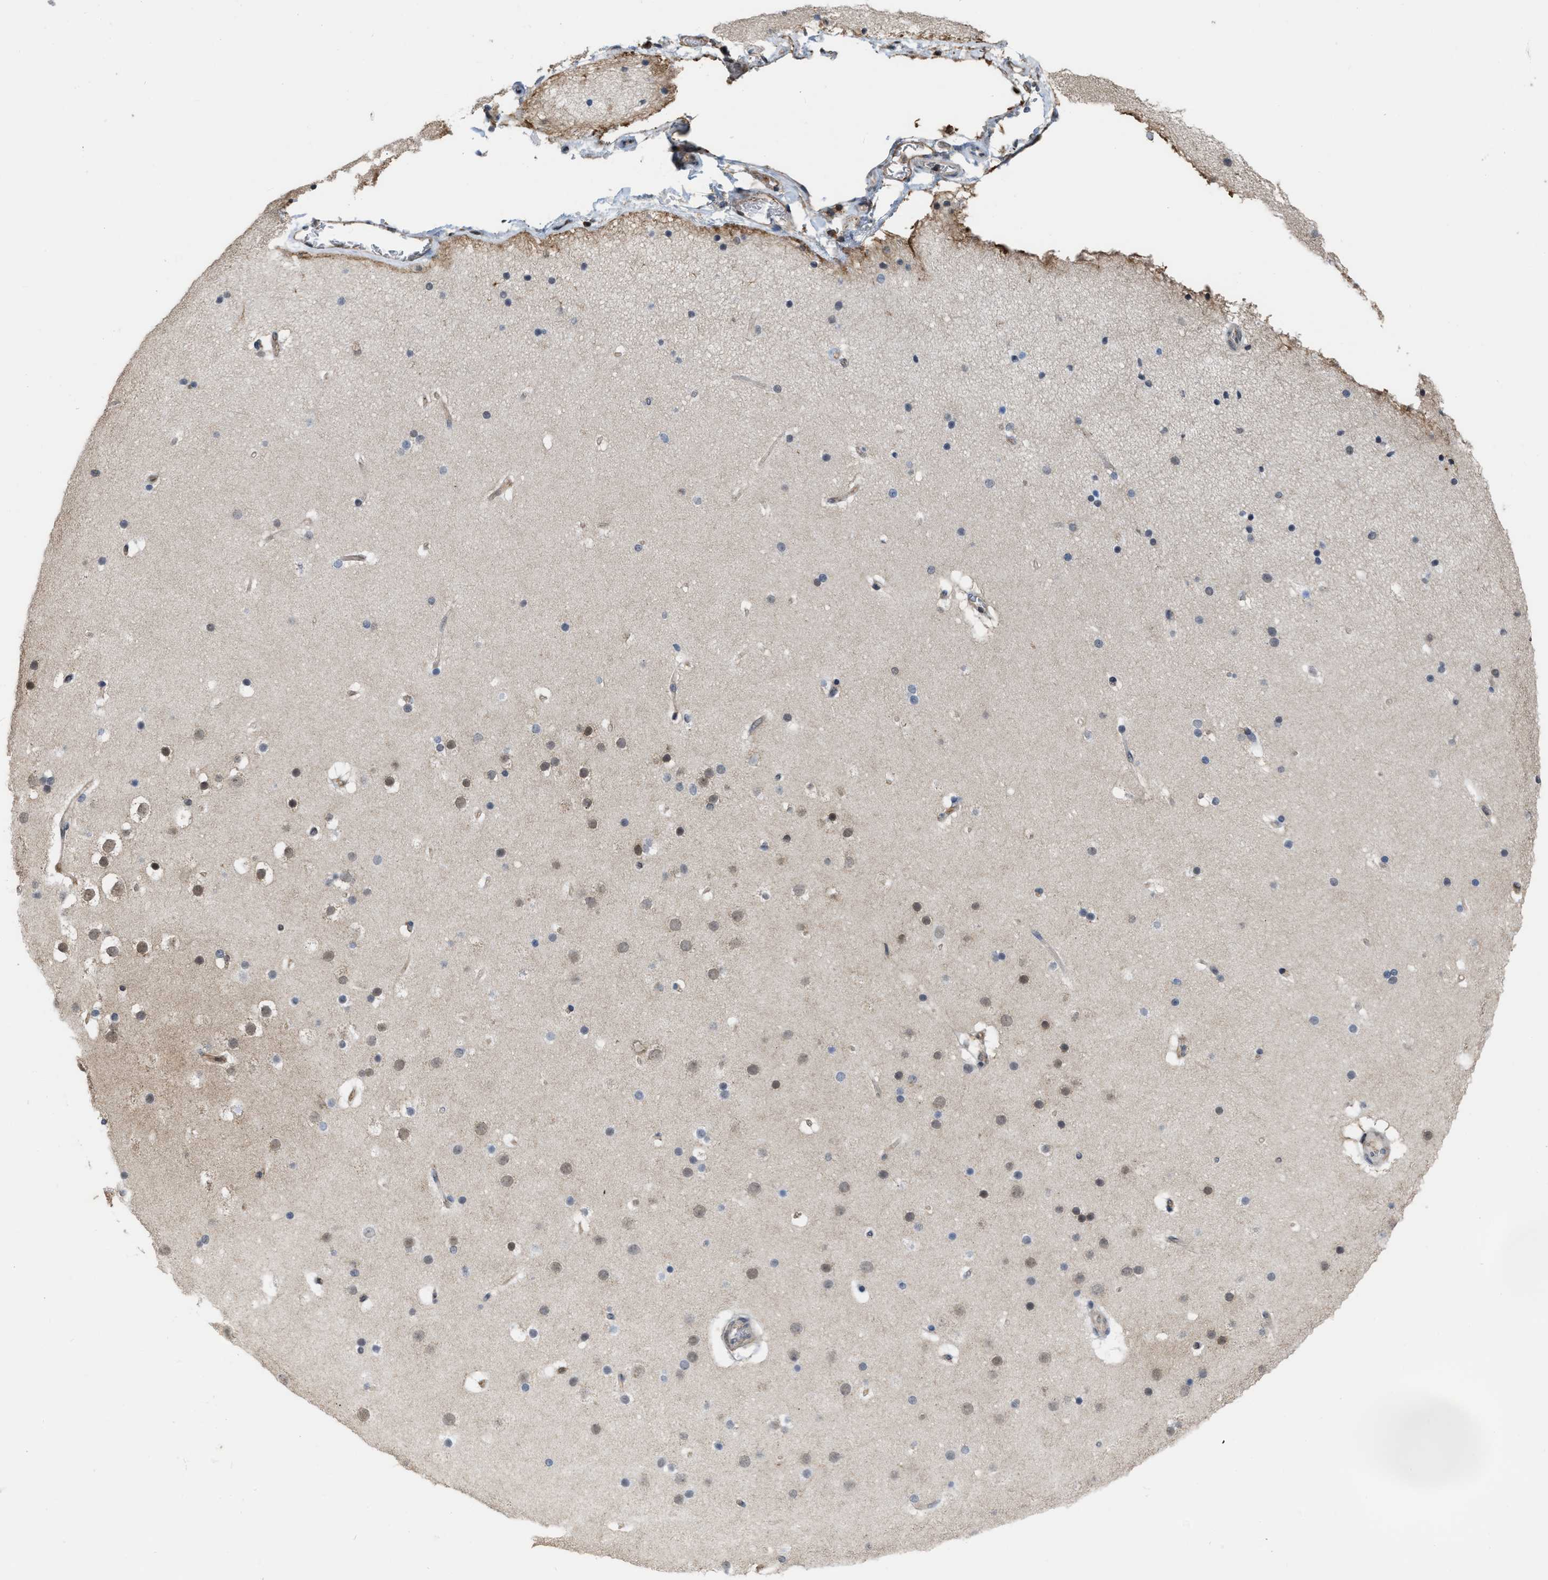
{"staining": {"intensity": "negative", "quantity": "none", "location": "none"}, "tissue": "cerebral cortex", "cell_type": "Endothelial cells", "image_type": "normal", "snomed": [{"axis": "morphology", "description": "Normal tissue, NOS"}, {"axis": "topography", "description": "Cerebral cortex"}], "caption": "DAB (3,3'-diaminobenzidine) immunohistochemical staining of unremarkable cerebral cortex shows no significant expression in endothelial cells. (DAB (3,3'-diaminobenzidine) IHC visualized using brightfield microscopy, high magnification).", "gene": "BAIAP2L1", "patient": {"sex": "male", "age": 57}}